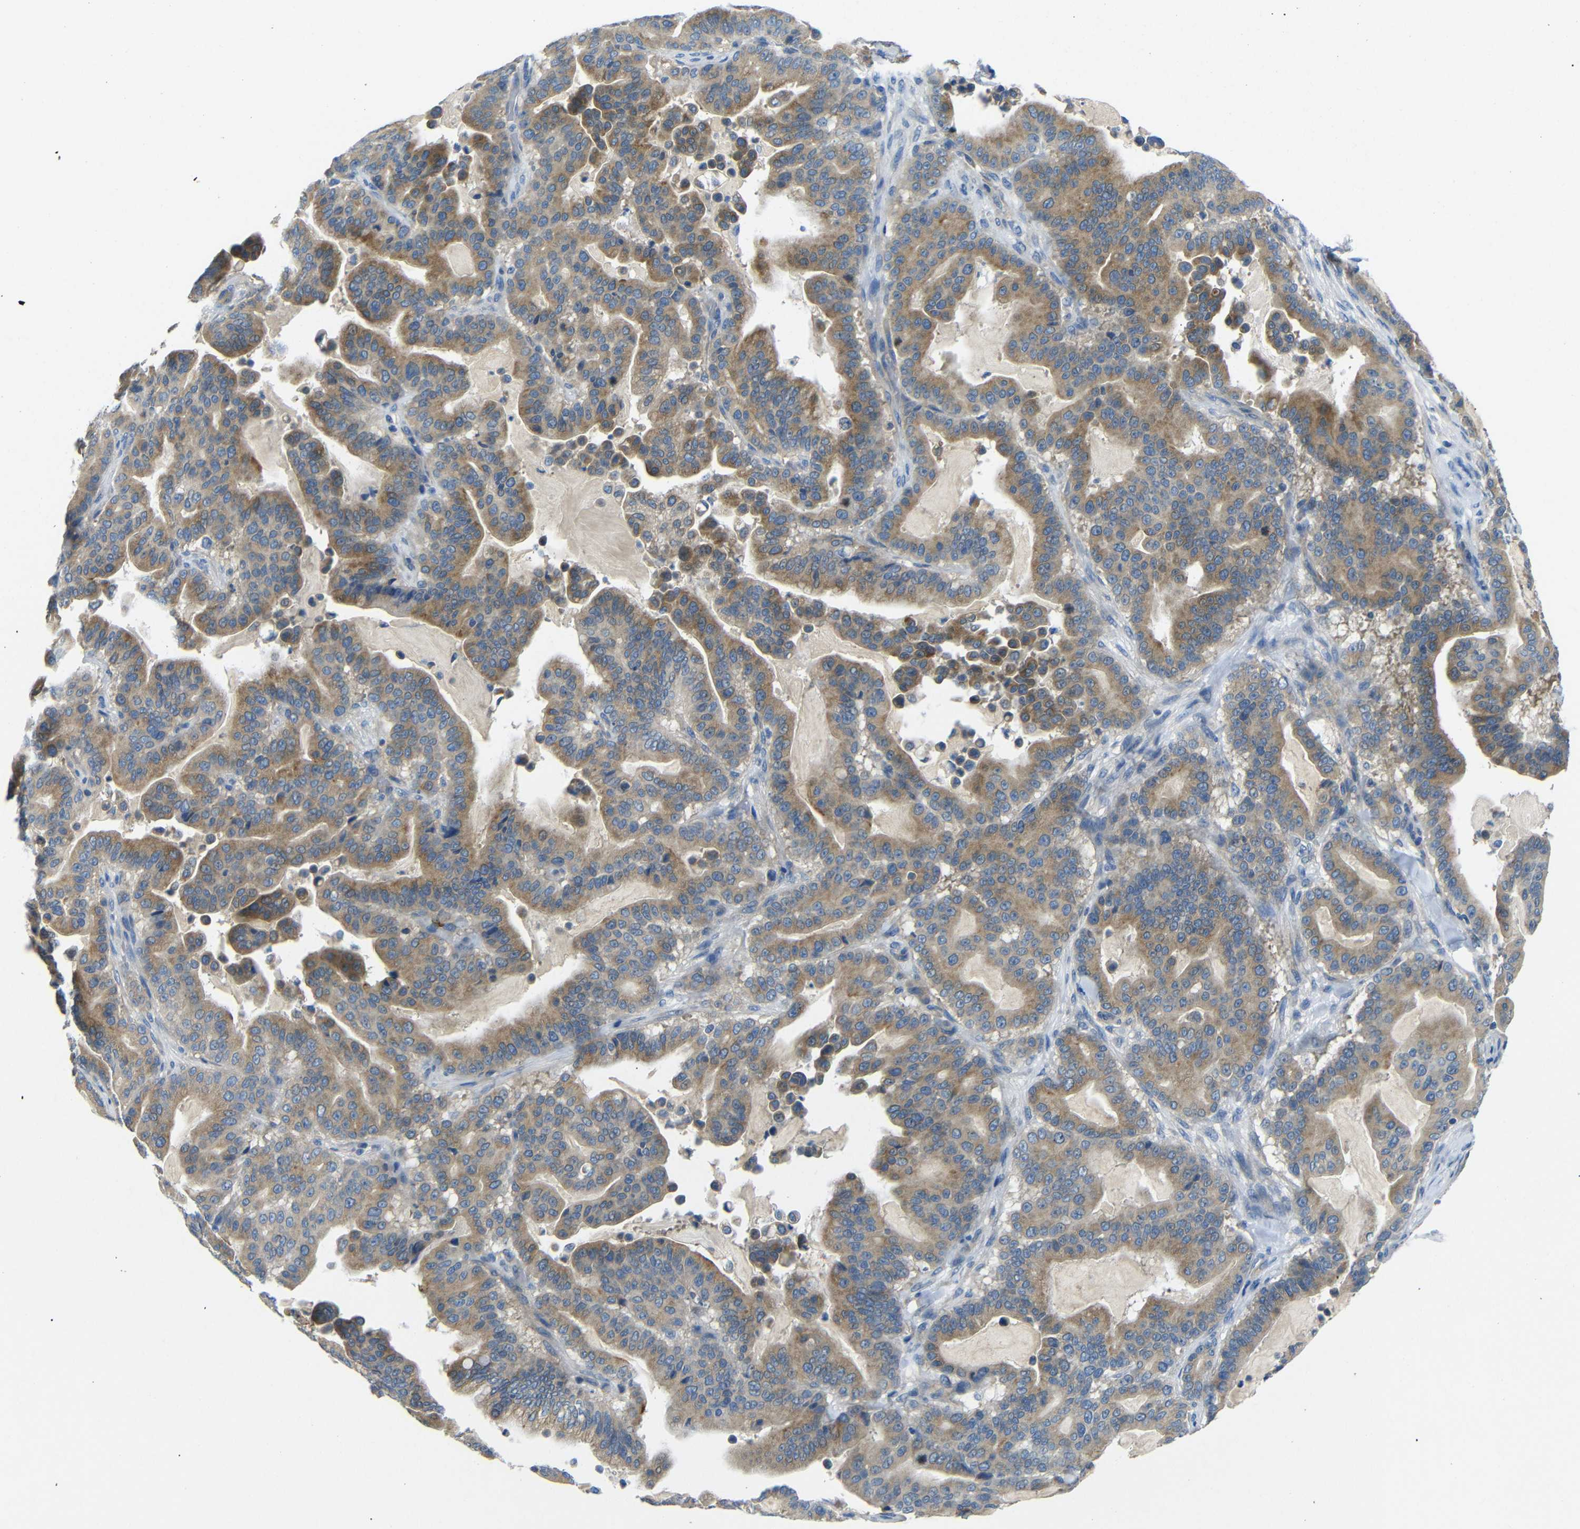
{"staining": {"intensity": "moderate", "quantity": ">75%", "location": "cytoplasmic/membranous"}, "tissue": "pancreatic cancer", "cell_type": "Tumor cells", "image_type": "cancer", "snomed": [{"axis": "morphology", "description": "Adenocarcinoma, NOS"}, {"axis": "topography", "description": "Pancreas"}], "caption": "There is medium levels of moderate cytoplasmic/membranous positivity in tumor cells of pancreatic adenocarcinoma, as demonstrated by immunohistochemical staining (brown color).", "gene": "DCP1A", "patient": {"sex": "male", "age": 63}}